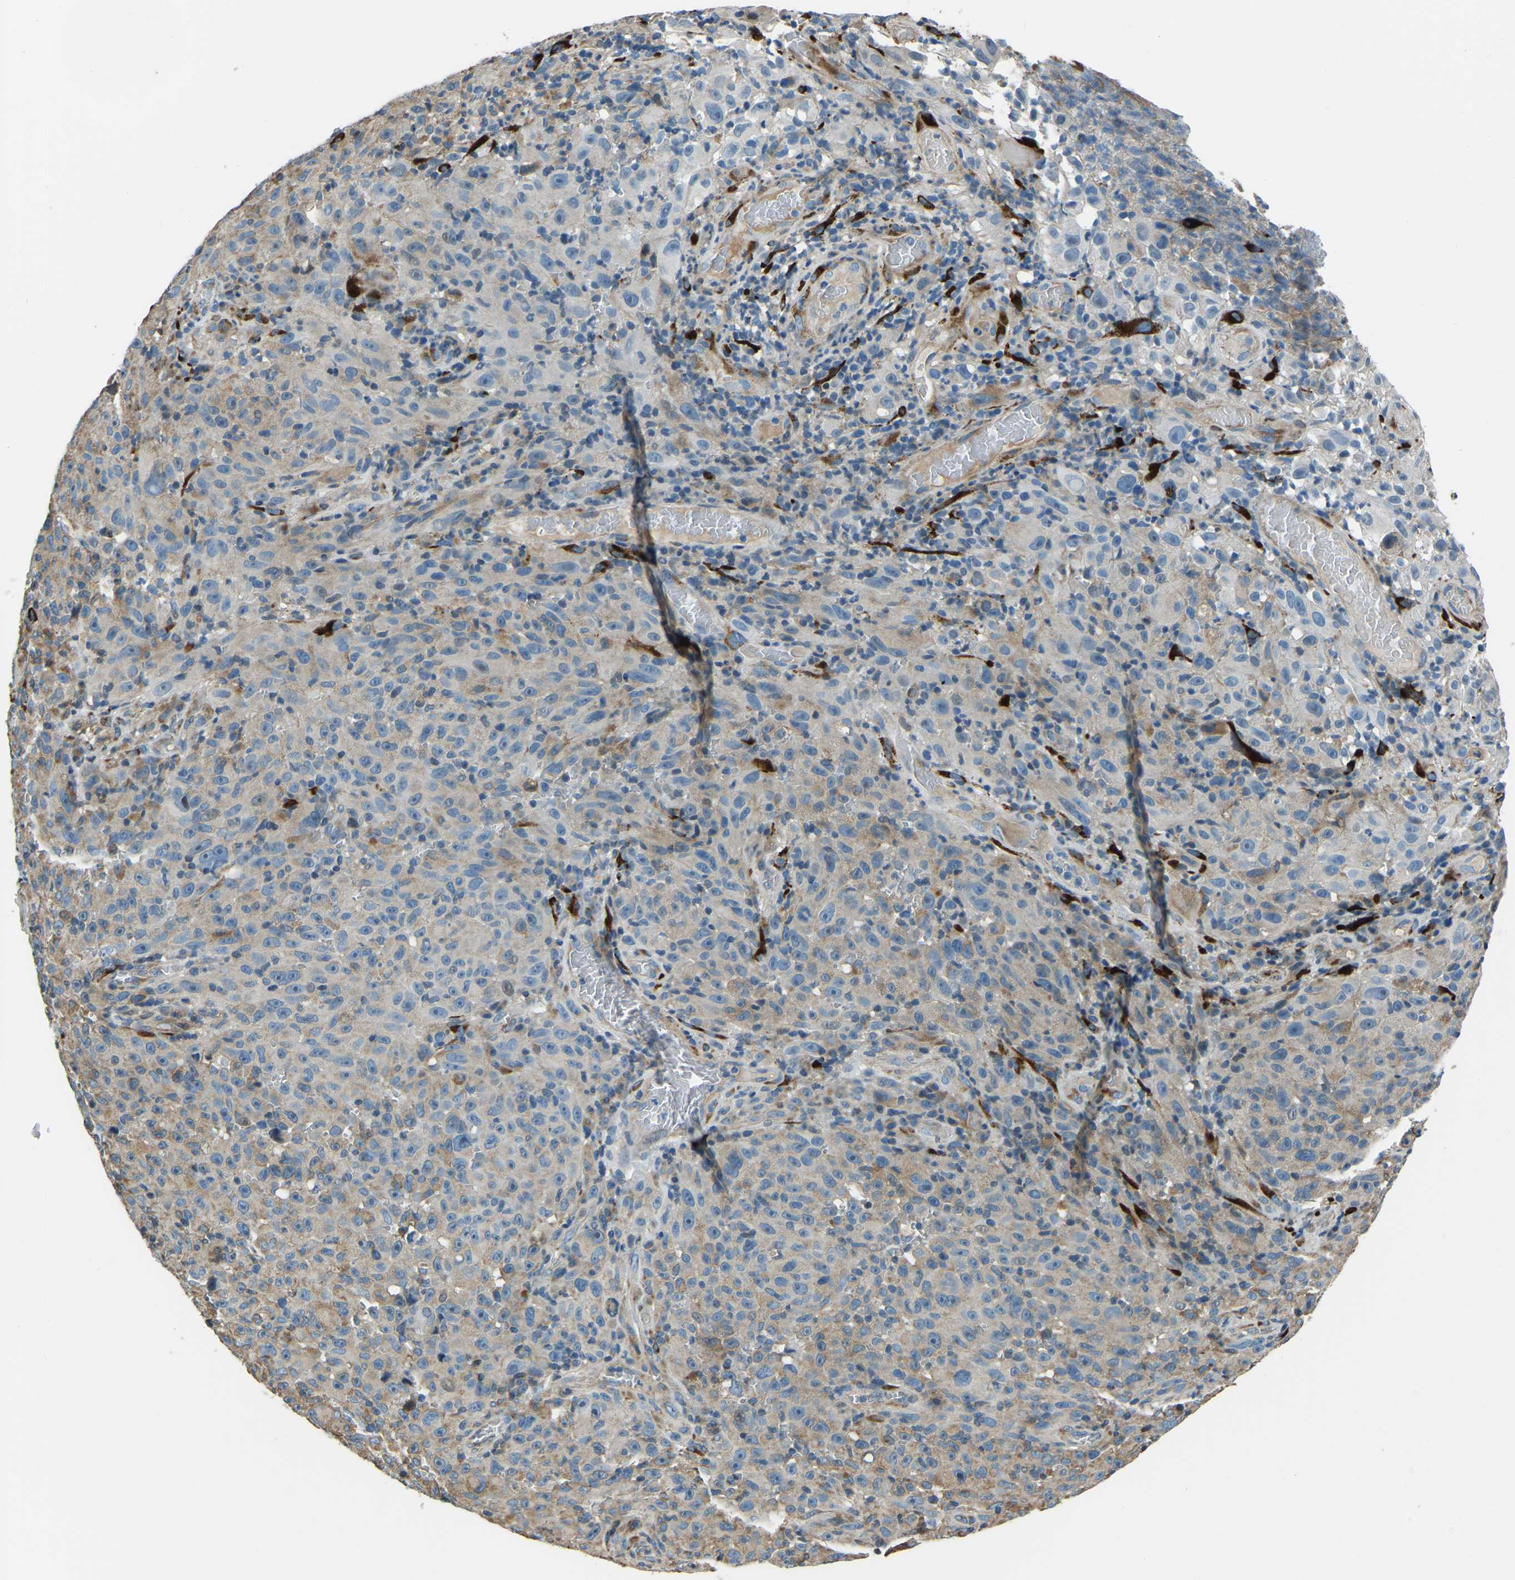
{"staining": {"intensity": "weak", "quantity": "<25%", "location": "cytoplasmic/membranous"}, "tissue": "melanoma", "cell_type": "Tumor cells", "image_type": "cancer", "snomed": [{"axis": "morphology", "description": "Malignant melanoma, NOS"}, {"axis": "topography", "description": "Skin"}], "caption": "Human melanoma stained for a protein using immunohistochemistry (IHC) reveals no expression in tumor cells.", "gene": "COL3A1", "patient": {"sex": "female", "age": 82}}